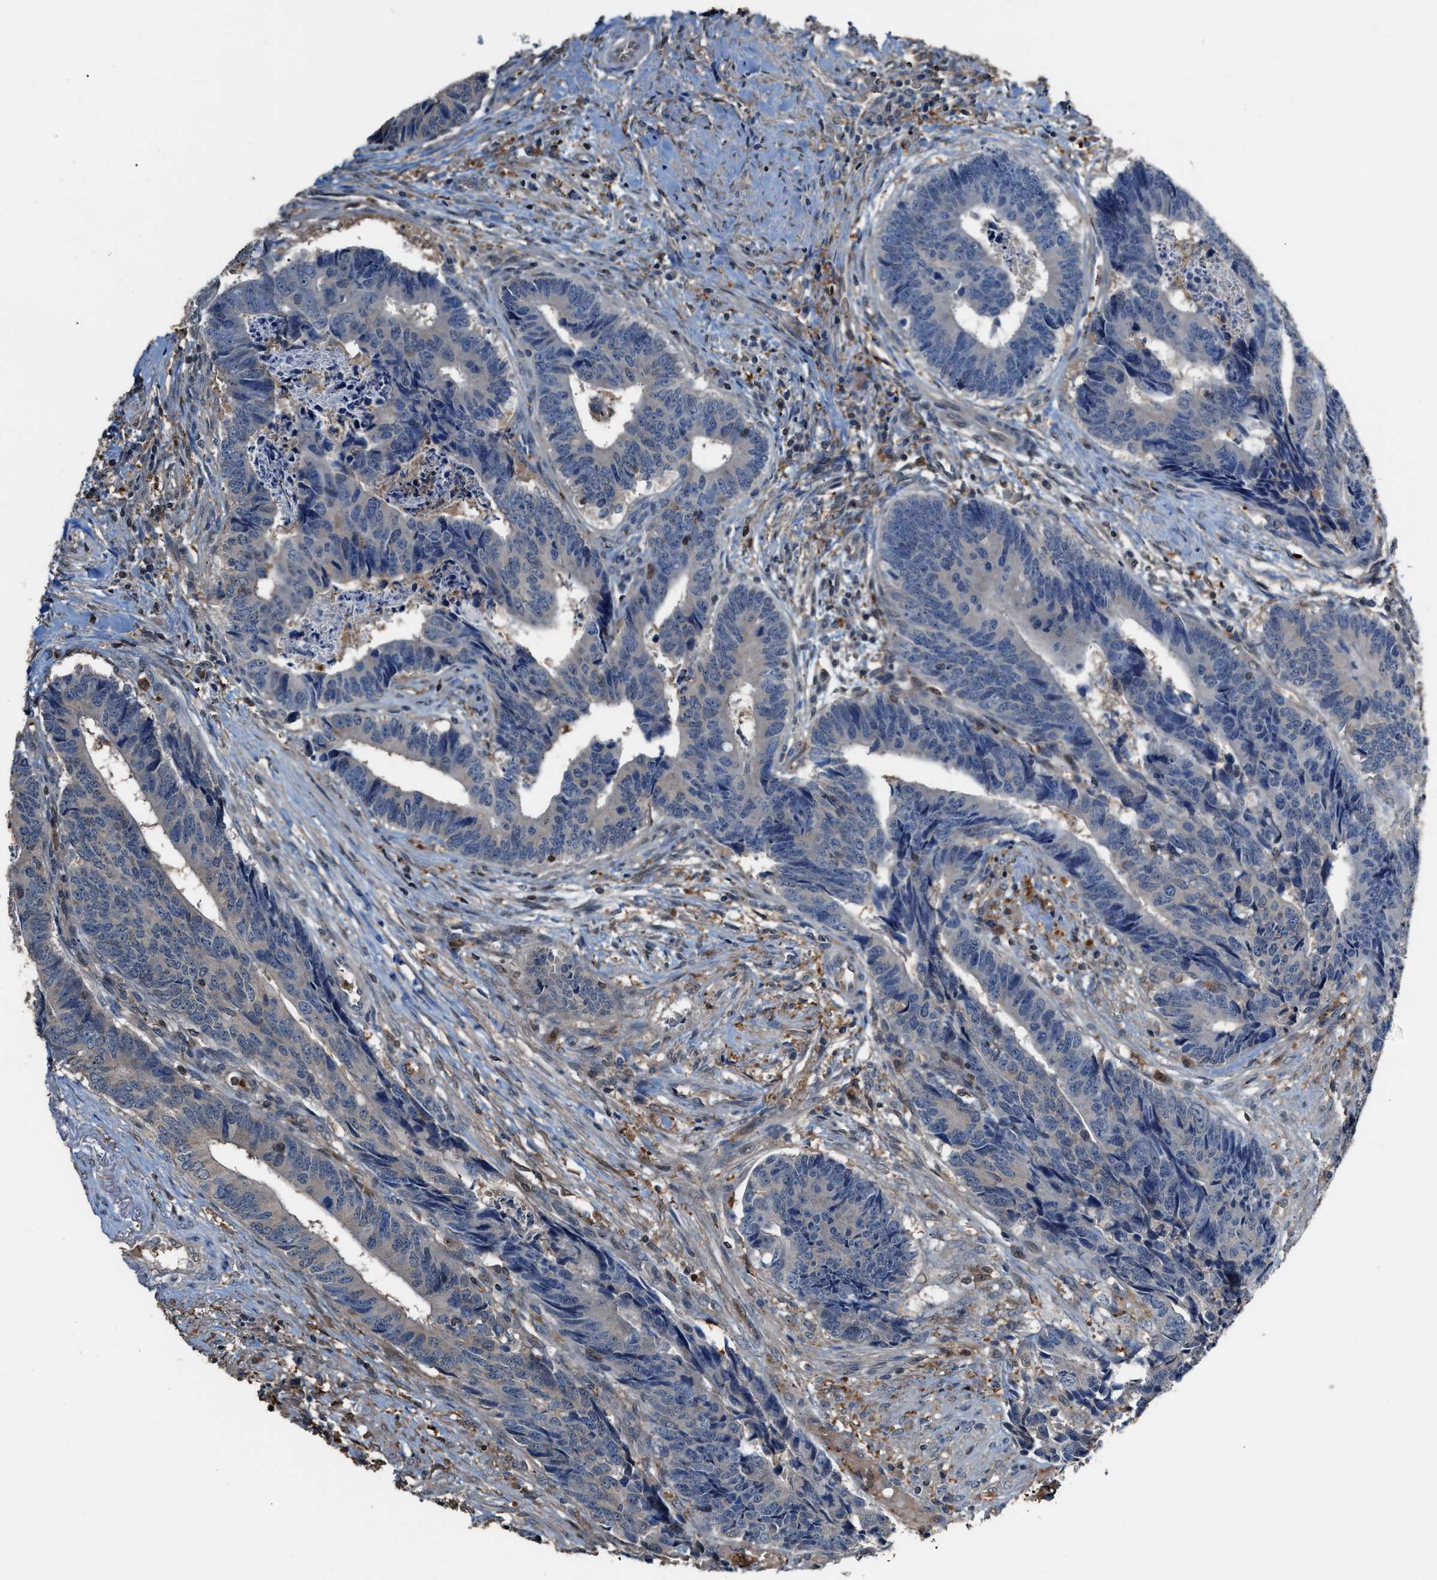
{"staining": {"intensity": "negative", "quantity": "none", "location": "none"}, "tissue": "colorectal cancer", "cell_type": "Tumor cells", "image_type": "cancer", "snomed": [{"axis": "morphology", "description": "Adenocarcinoma, NOS"}, {"axis": "topography", "description": "Rectum"}], "caption": "Tumor cells are negative for protein expression in human colorectal cancer. (DAB (3,3'-diaminobenzidine) IHC, high magnification).", "gene": "MTPN", "patient": {"sex": "male", "age": 84}}